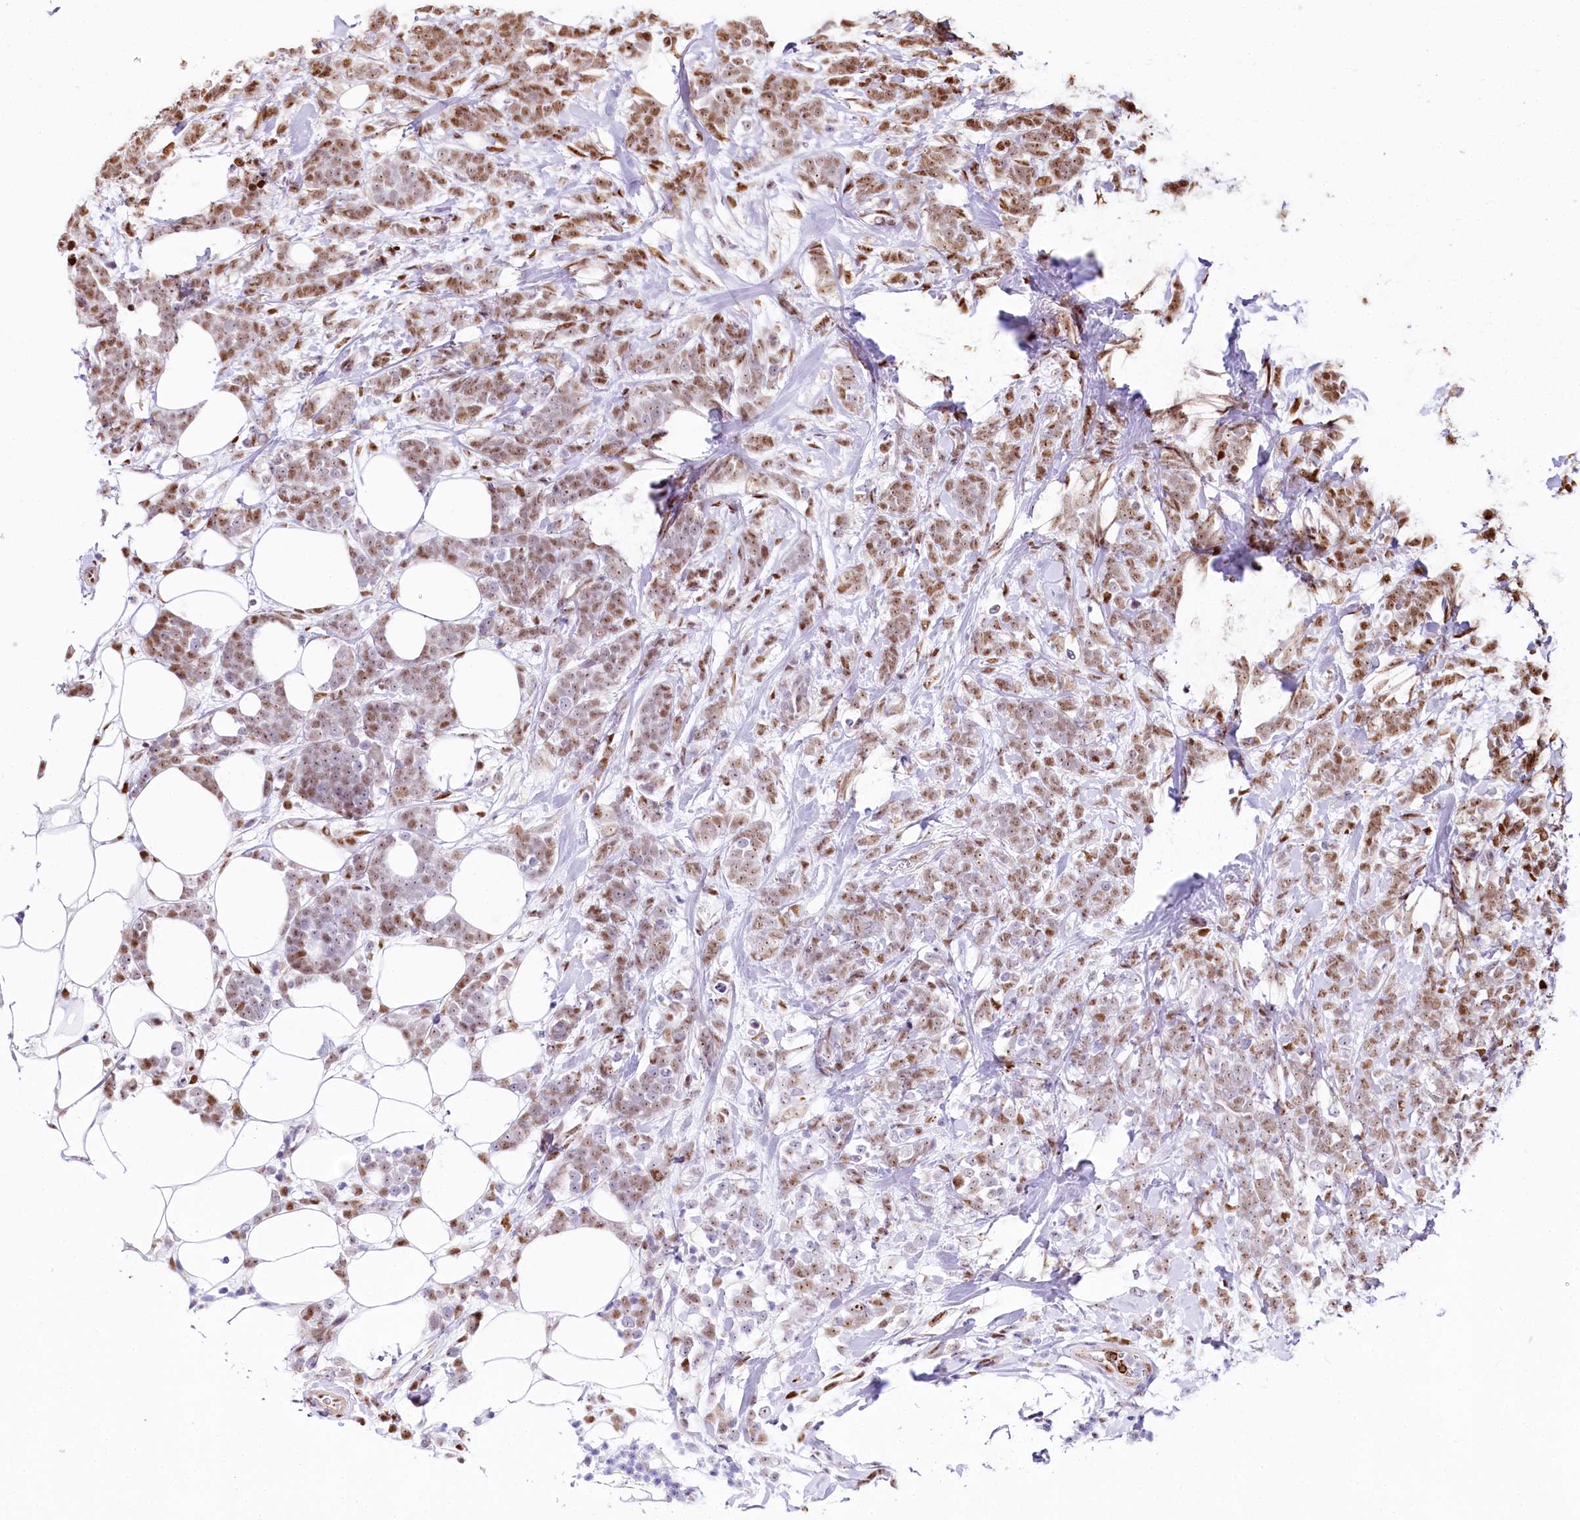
{"staining": {"intensity": "moderate", "quantity": ">75%", "location": "nuclear"}, "tissue": "breast cancer", "cell_type": "Tumor cells", "image_type": "cancer", "snomed": [{"axis": "morphology", "description": "Lobular carcinoma"}, {"axis": "topography", "description": "Breast"}], "caption": "Tumor cells demonstrate moderate nuclear positivity in about >75% of cells in breast lobular carcinoma. Nuclei are stained in blue.", "gene": "PTMS", "patient": {"sex": "female", "age": 58}}